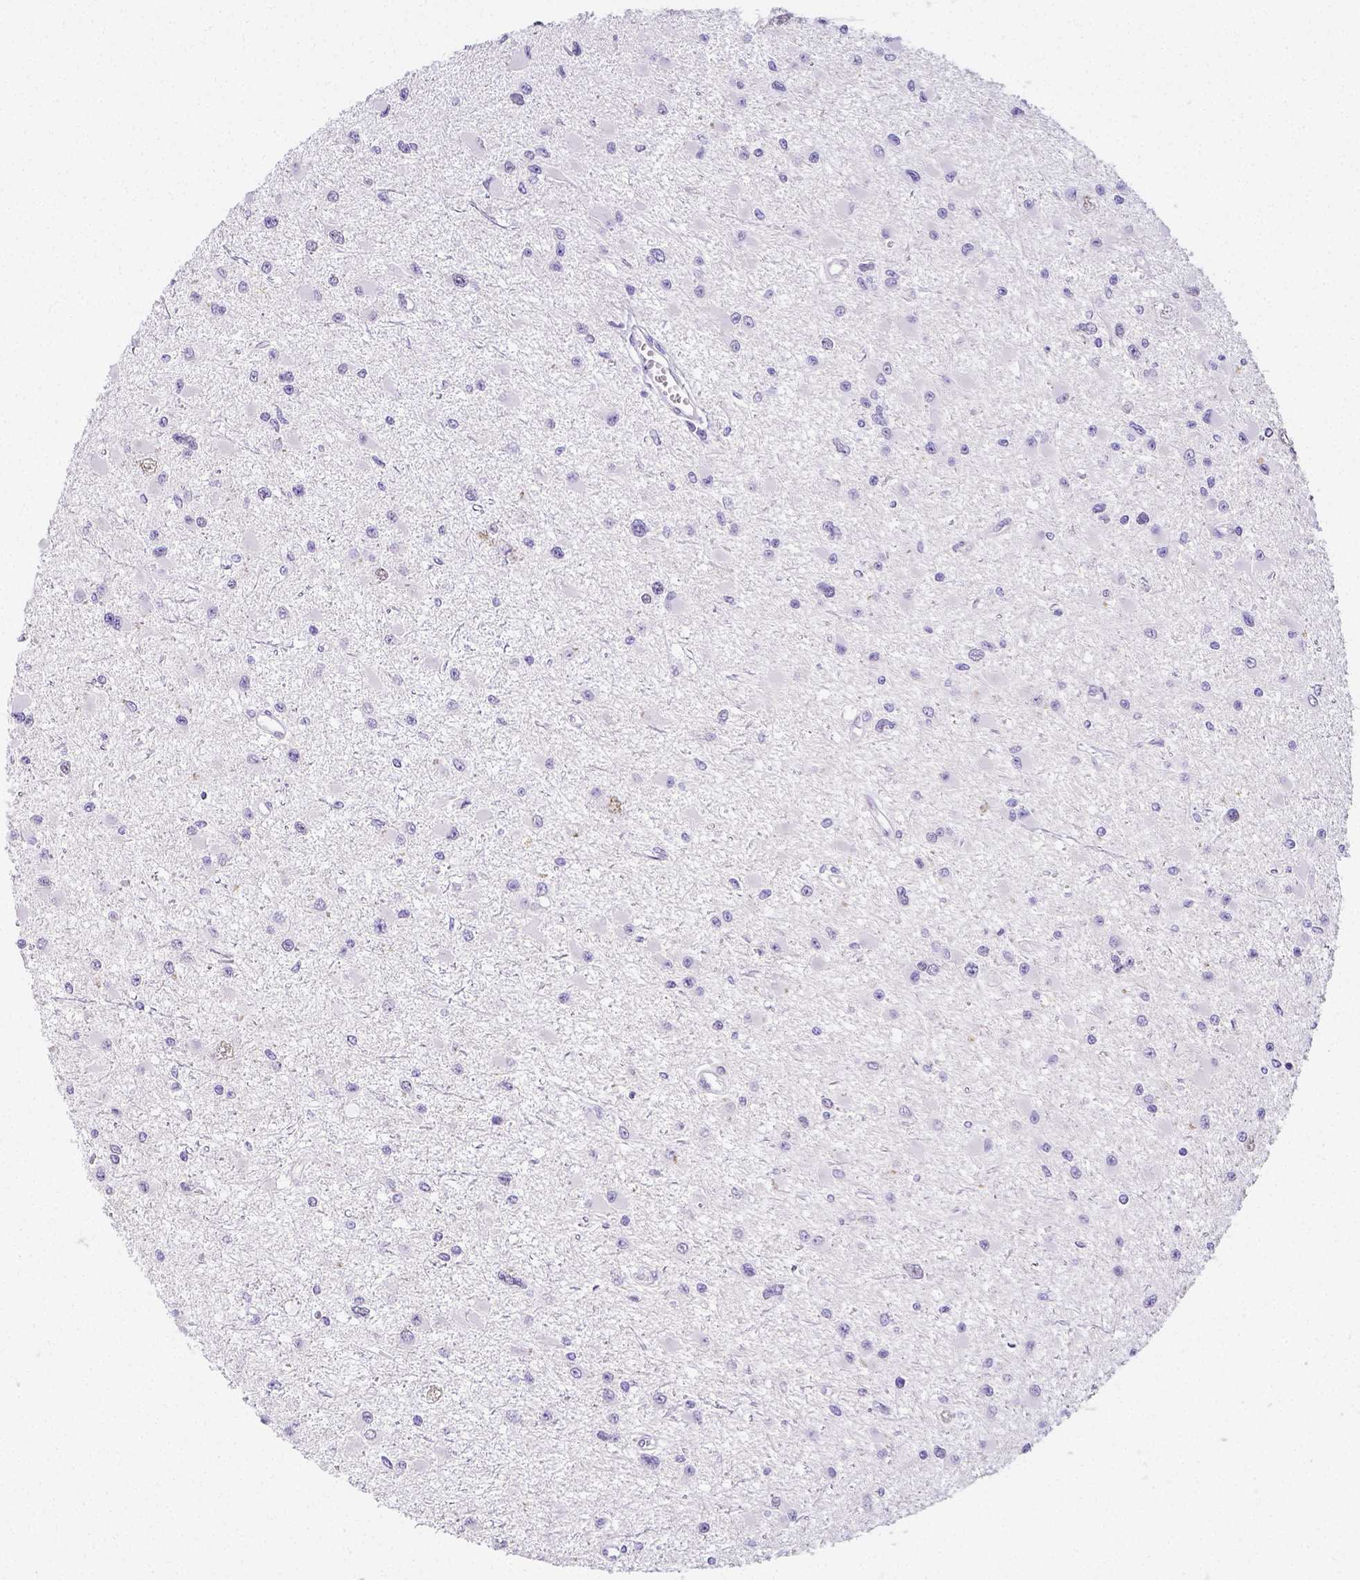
{"staining": {"intensity": "negative", "quantity": "none", "location": "none"}, "tissue": "glioma", "cell_type": "Tumor cells", "image_type": "cancer", "snomed": [{"axis": "morphology", "description": "Glioma, malignant, High grade"}, {"axis": "topography", "description": "Brain"}], "caption": "This photomicrograph is of glioma stained with IHC to label a protein in brown with the nuclei are counter-stained blue. There is no expression in tumor cells.", "gene": "ARHGAP36", "patient": {"sex": "male", "age": 54}}